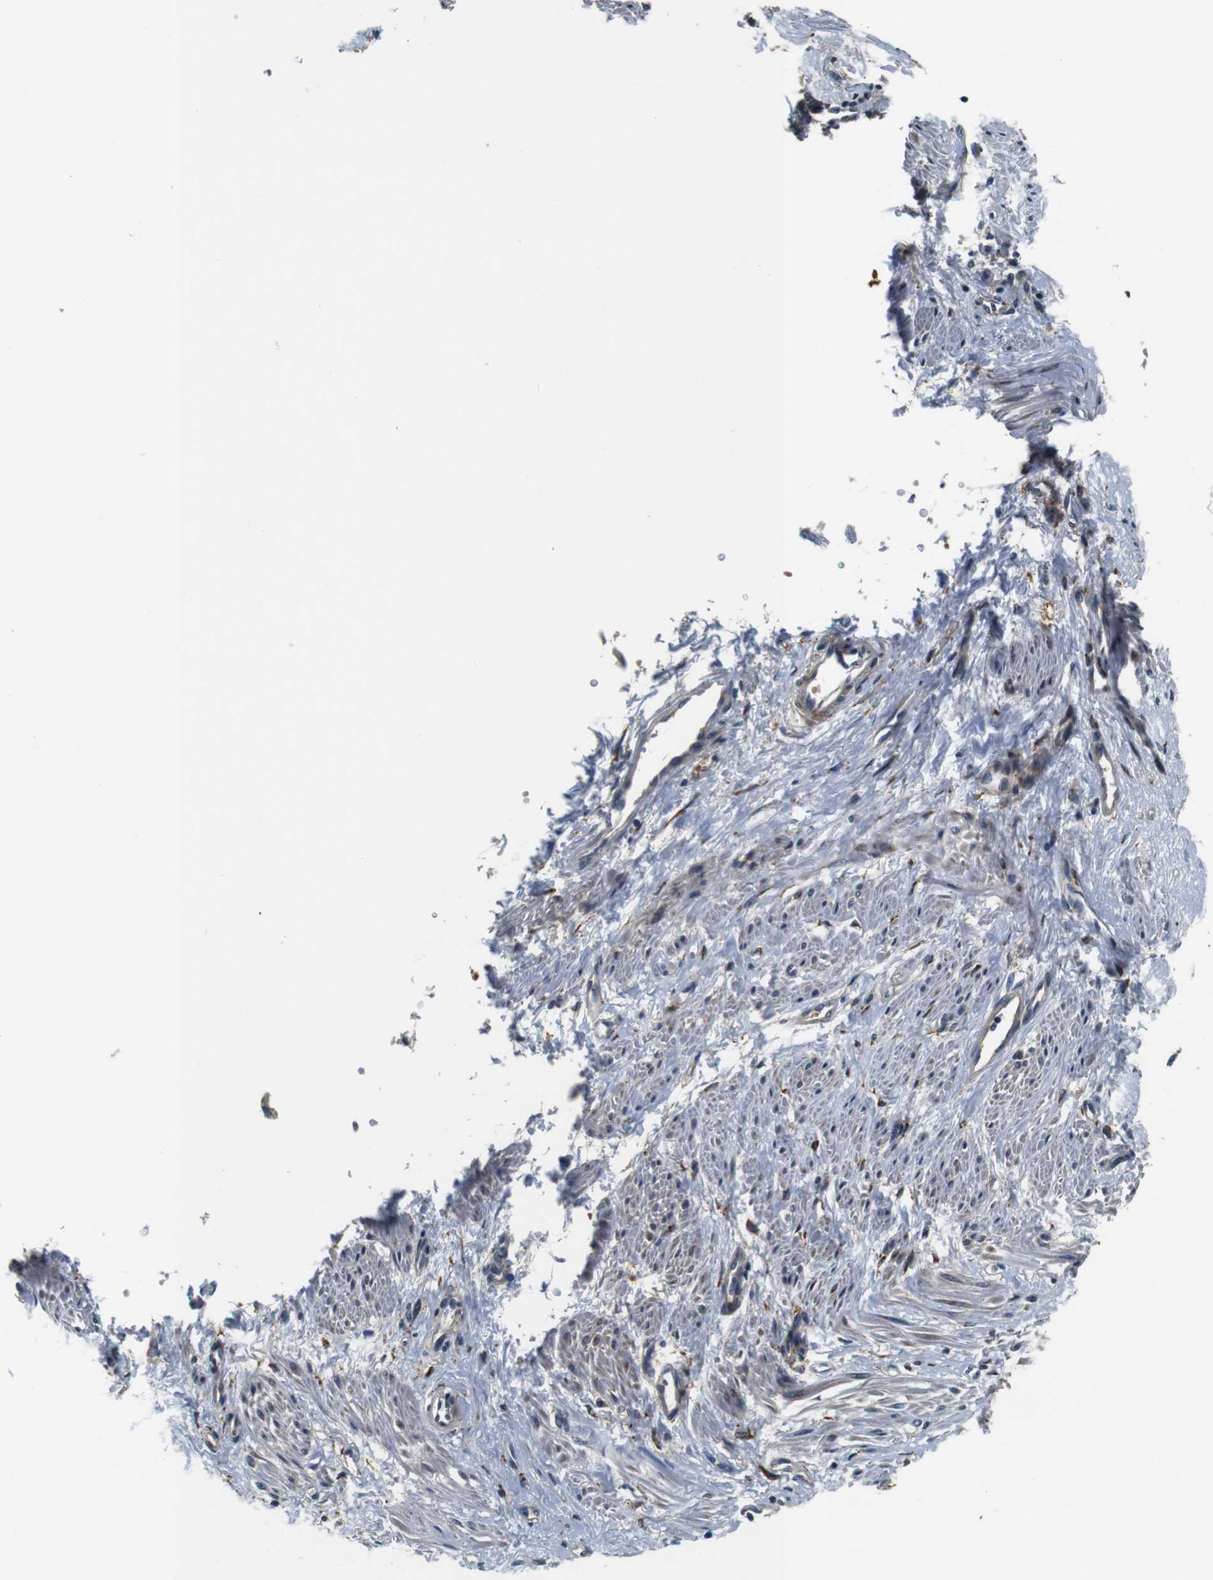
{"staining": {"intensity": "negative", "quantity": "none", "location": "none"}, "tissue": "smooth muscle", "cell_type": "Smooth muscle cells", "image_type": "normal", "snomed": [{"axis": "morphology", "description": "Normal tissue, NOS"}, {"axis": "topography", "description": "Smooth muscle"}, {"axis": "topography", "description": "Uterus"}], "caption": "There is no significant staining in smooth muscle cells of smooth muscle. (Stains: DAB immunohistochemistry with hematoxylin counter stain, Microscopy: brightfield microscopy at high magnification).", "gene": "COL1A1", "patient": {"sex": "female", "age": 39}}